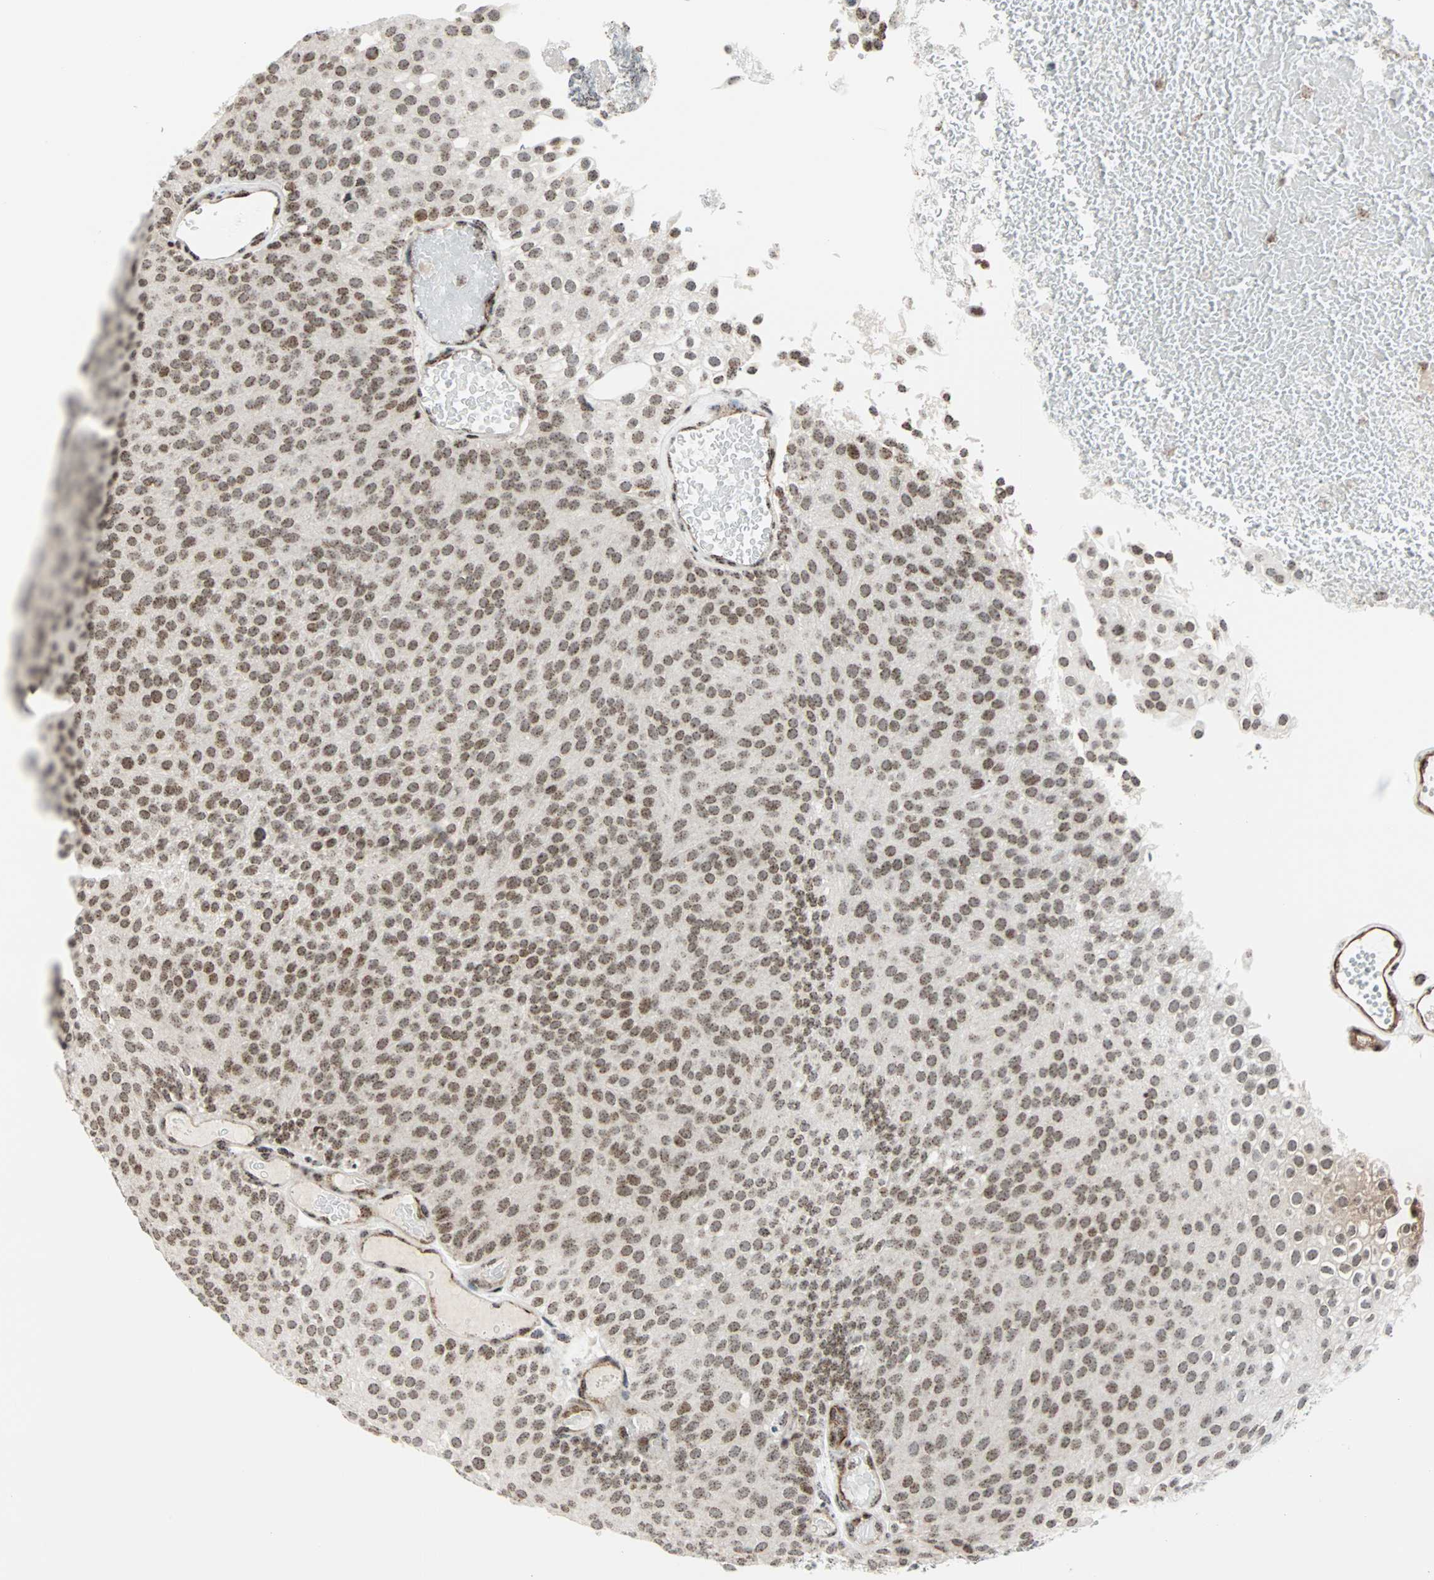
{"staining": {"intensity": "weak", "quantity": ">75%", "location": "nuclear"}, "tissue": "urothelial cancer", "cell_type": "Tumor cells", "image_type": "cancer", "snomed": [{"axis": "morphology", "description": "Urothelial carcinoma, Low grade"}, {"axis": "topography", "description": "Urinary bladder"}], "caption": "Low-grade urothelial carcinoma was stained to show a protein in brown. There is low levels of weak nuclear staining in approximately >75% of tumor cells.", "gene": "CENPA", "patient": {"sex": "male", "age": 78}}